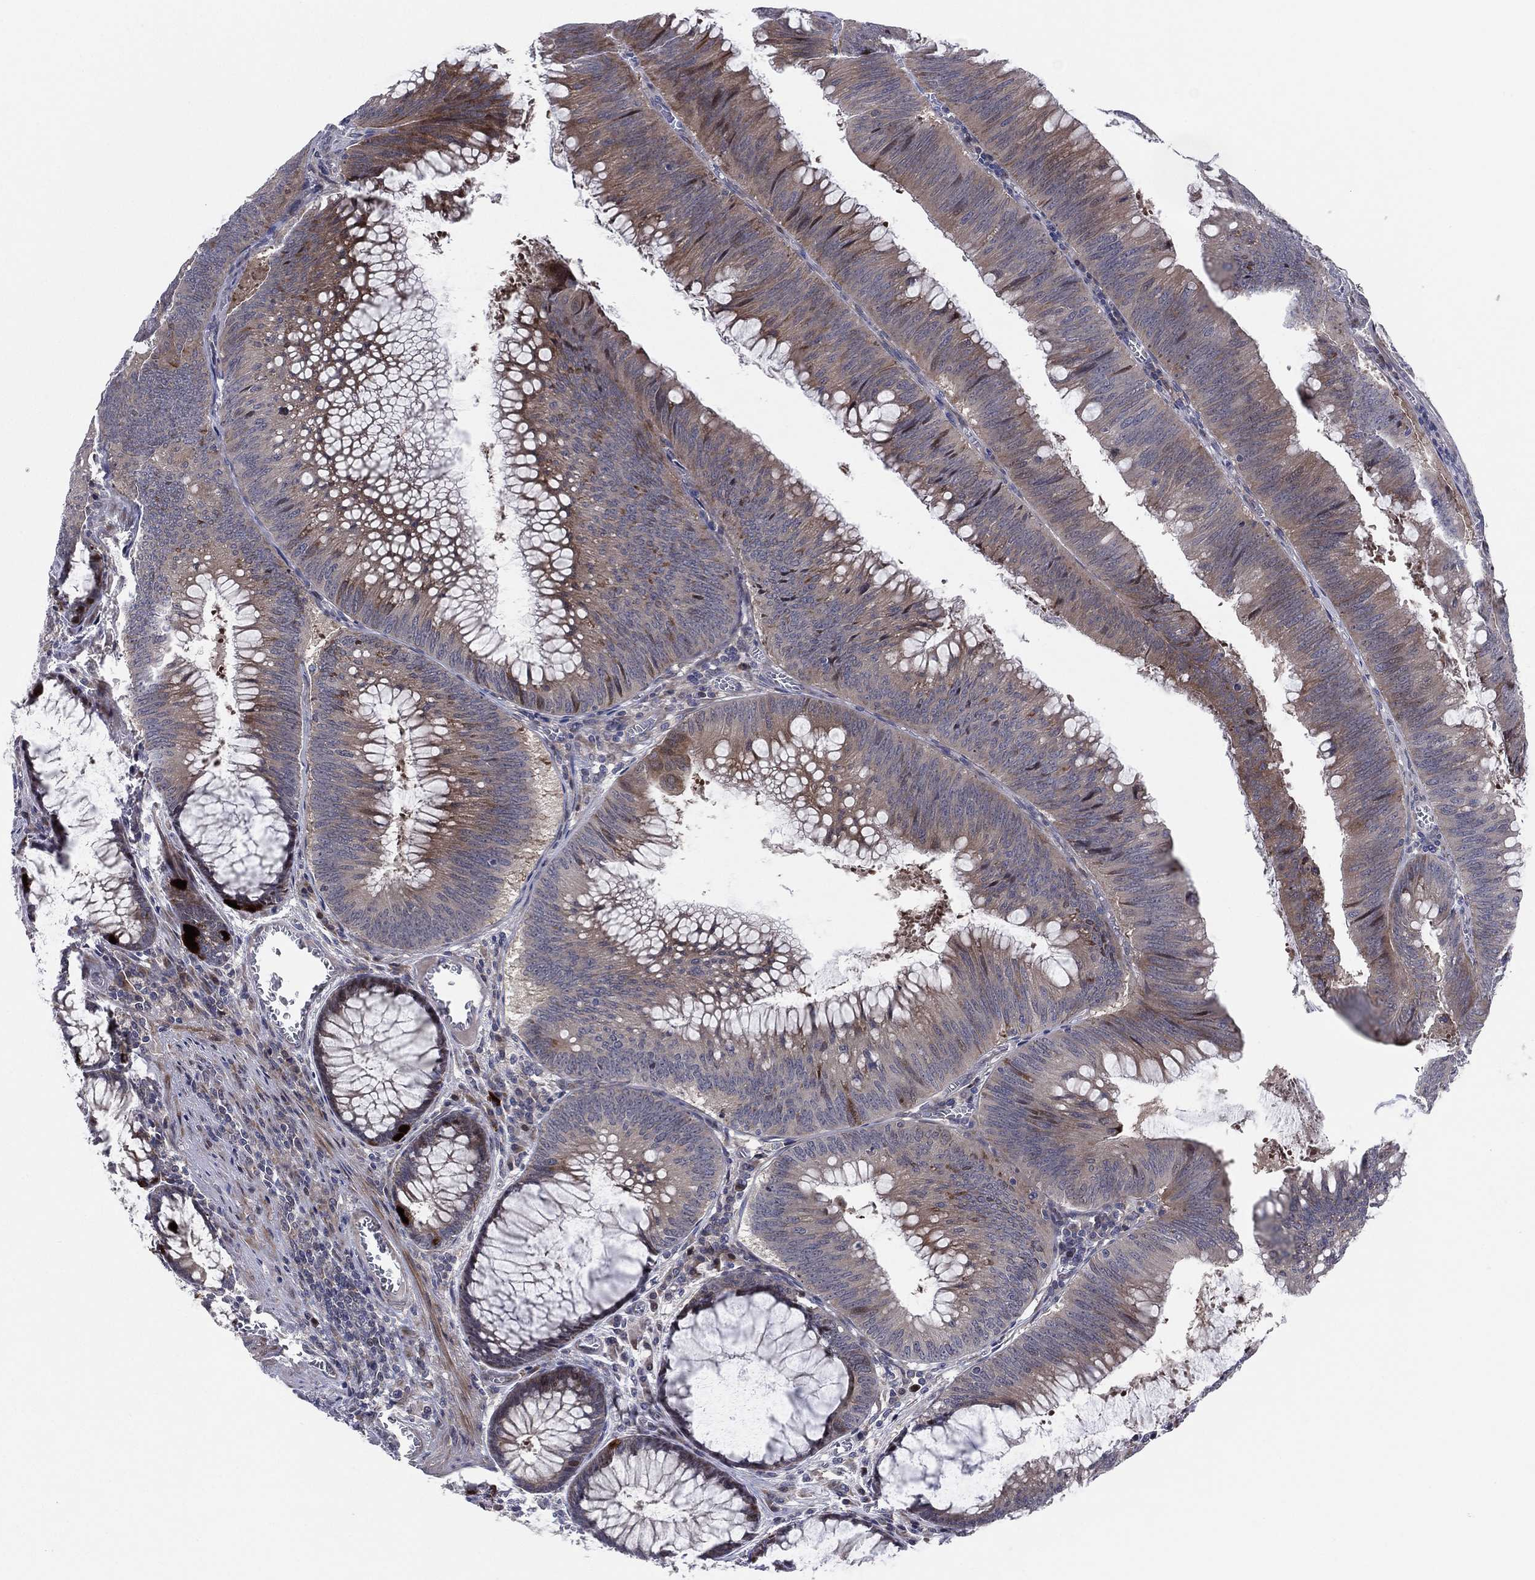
{"staining": {"intensity": "moderate", "quantity": "25%-75%", "location": "cytoplasmic/membranous"}, "tissue": "colorectal cancer", "cell_type": "Tumor cells", "image_type": "cancer", "snomed": [{"axis": "morphology", "description": "Adenocarcinoma, NOS"}, {"axis": "topography", "description": "Rectum"}], "caption": "Moderate cytoplasmic/membranous positivity for a protein is present in about 25%-75% of tumor cells of colorectal cancer (adenocarcinoma) using immunohistochemistry.", "gene": "UTP14A", "patient": {"sex": "female", "age": 72}}